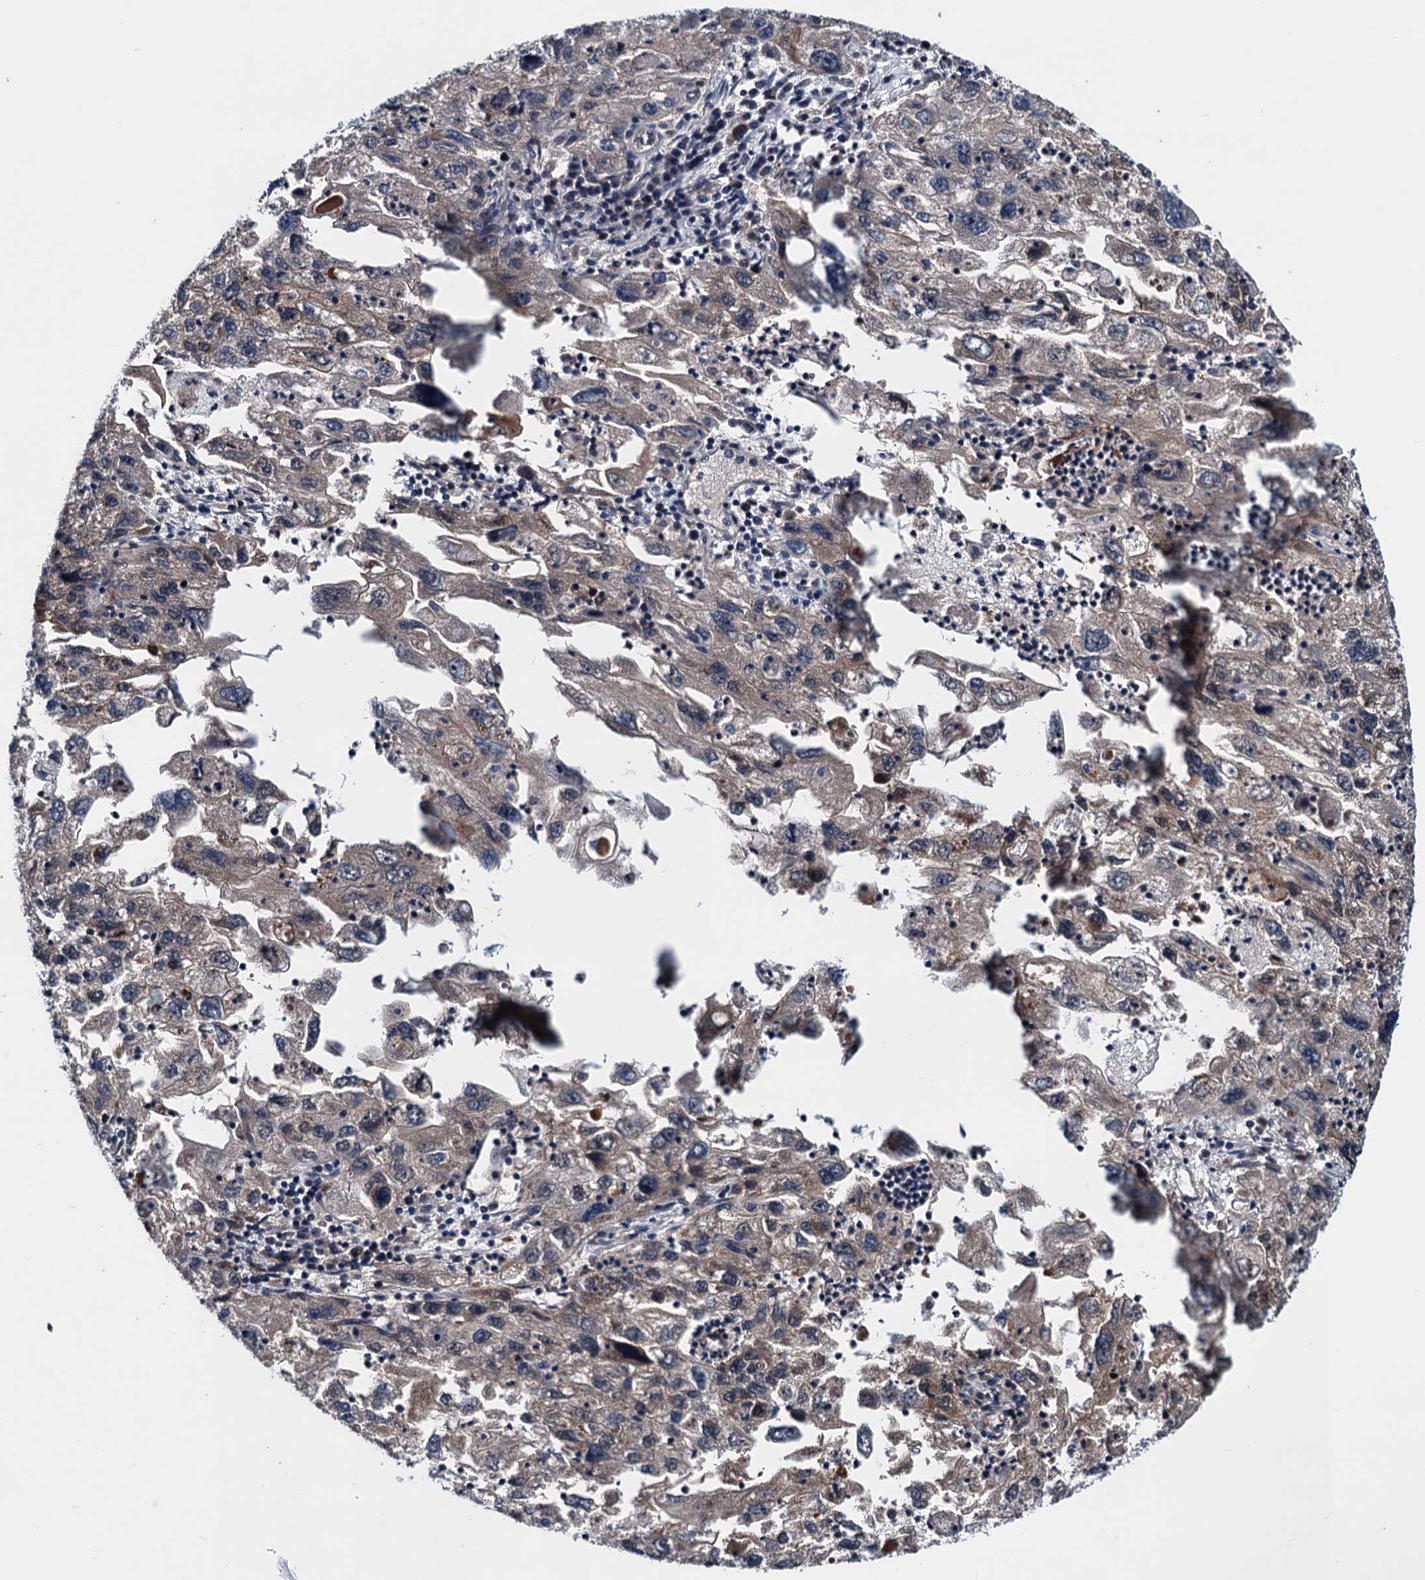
{"staining": {"intensity": "weak", "quantity": "25%-75%", "location": "cytoplasmic/membranous"}, "tissue": "endometrial cancer", "cell_type": "Tumor cells", "image_type": "cancer", "snomed": [{"axis": "morphology", "description": "Adenocarcinoma, NOS"}, {"axis": "topography", "description": "Endometrium"}], "caption": "IHC of human endometrial cancer exhibits low levels of weak cytoplasmic/membranous expression in about 25%-75% of tumor cells.", "gene": "COA4", "patient": {"sex": "female", "age": 49}}